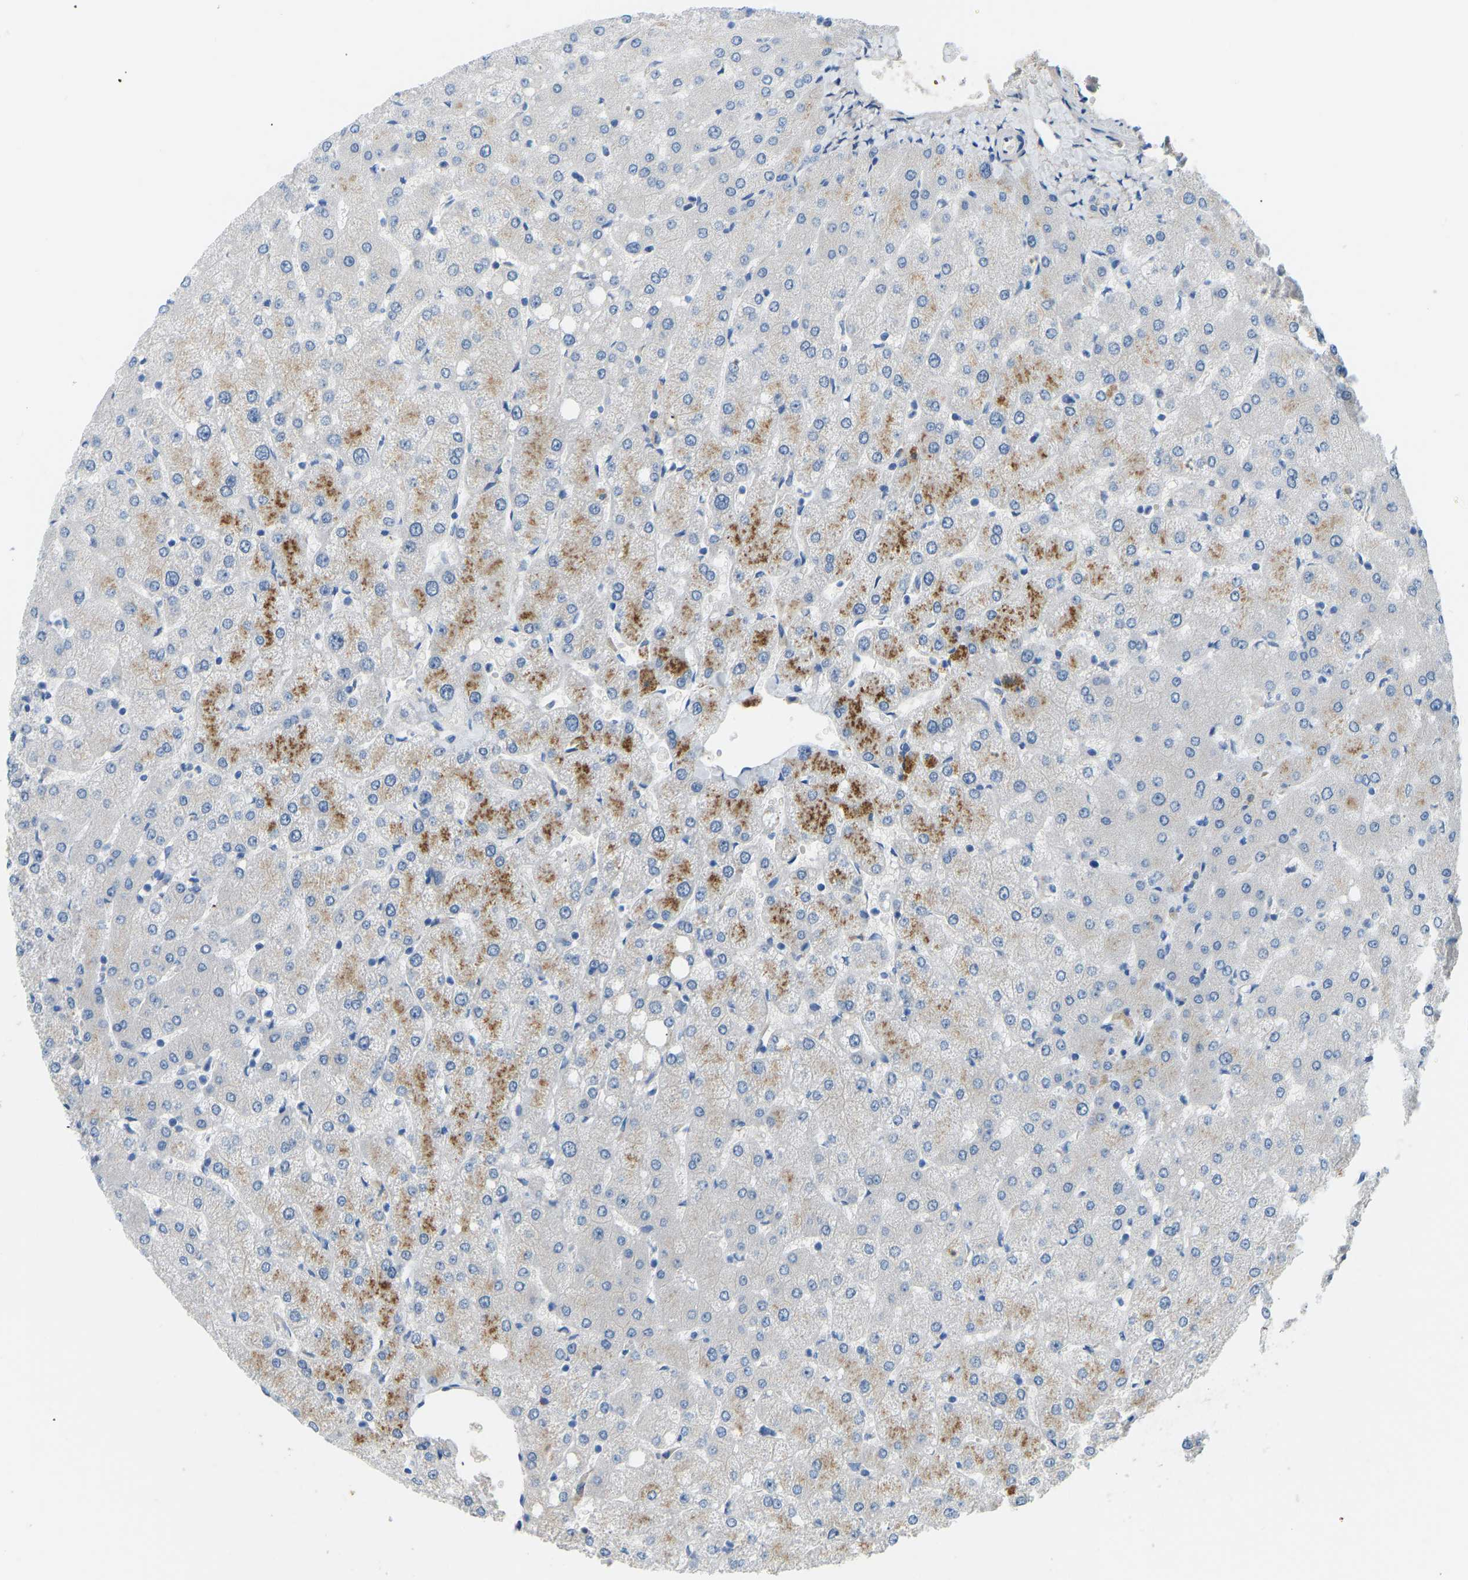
{"staining": {"intensity": "negative", "quantity": "none", "location": "none"}, "tissue": "liver", "cell_type": "Cholangiocytes", "image_type": "normal", "snomed": [{"axis": "morphology", "description": "Normal tissue, NOS"}, {"axis": "topography", "description": "Liver"}], "caption": "IHC of benign human liver demonstrates no expression in cholangiocytes.", "gene": "COL15A1", "patient": {"sex": "female", "age": 54}}